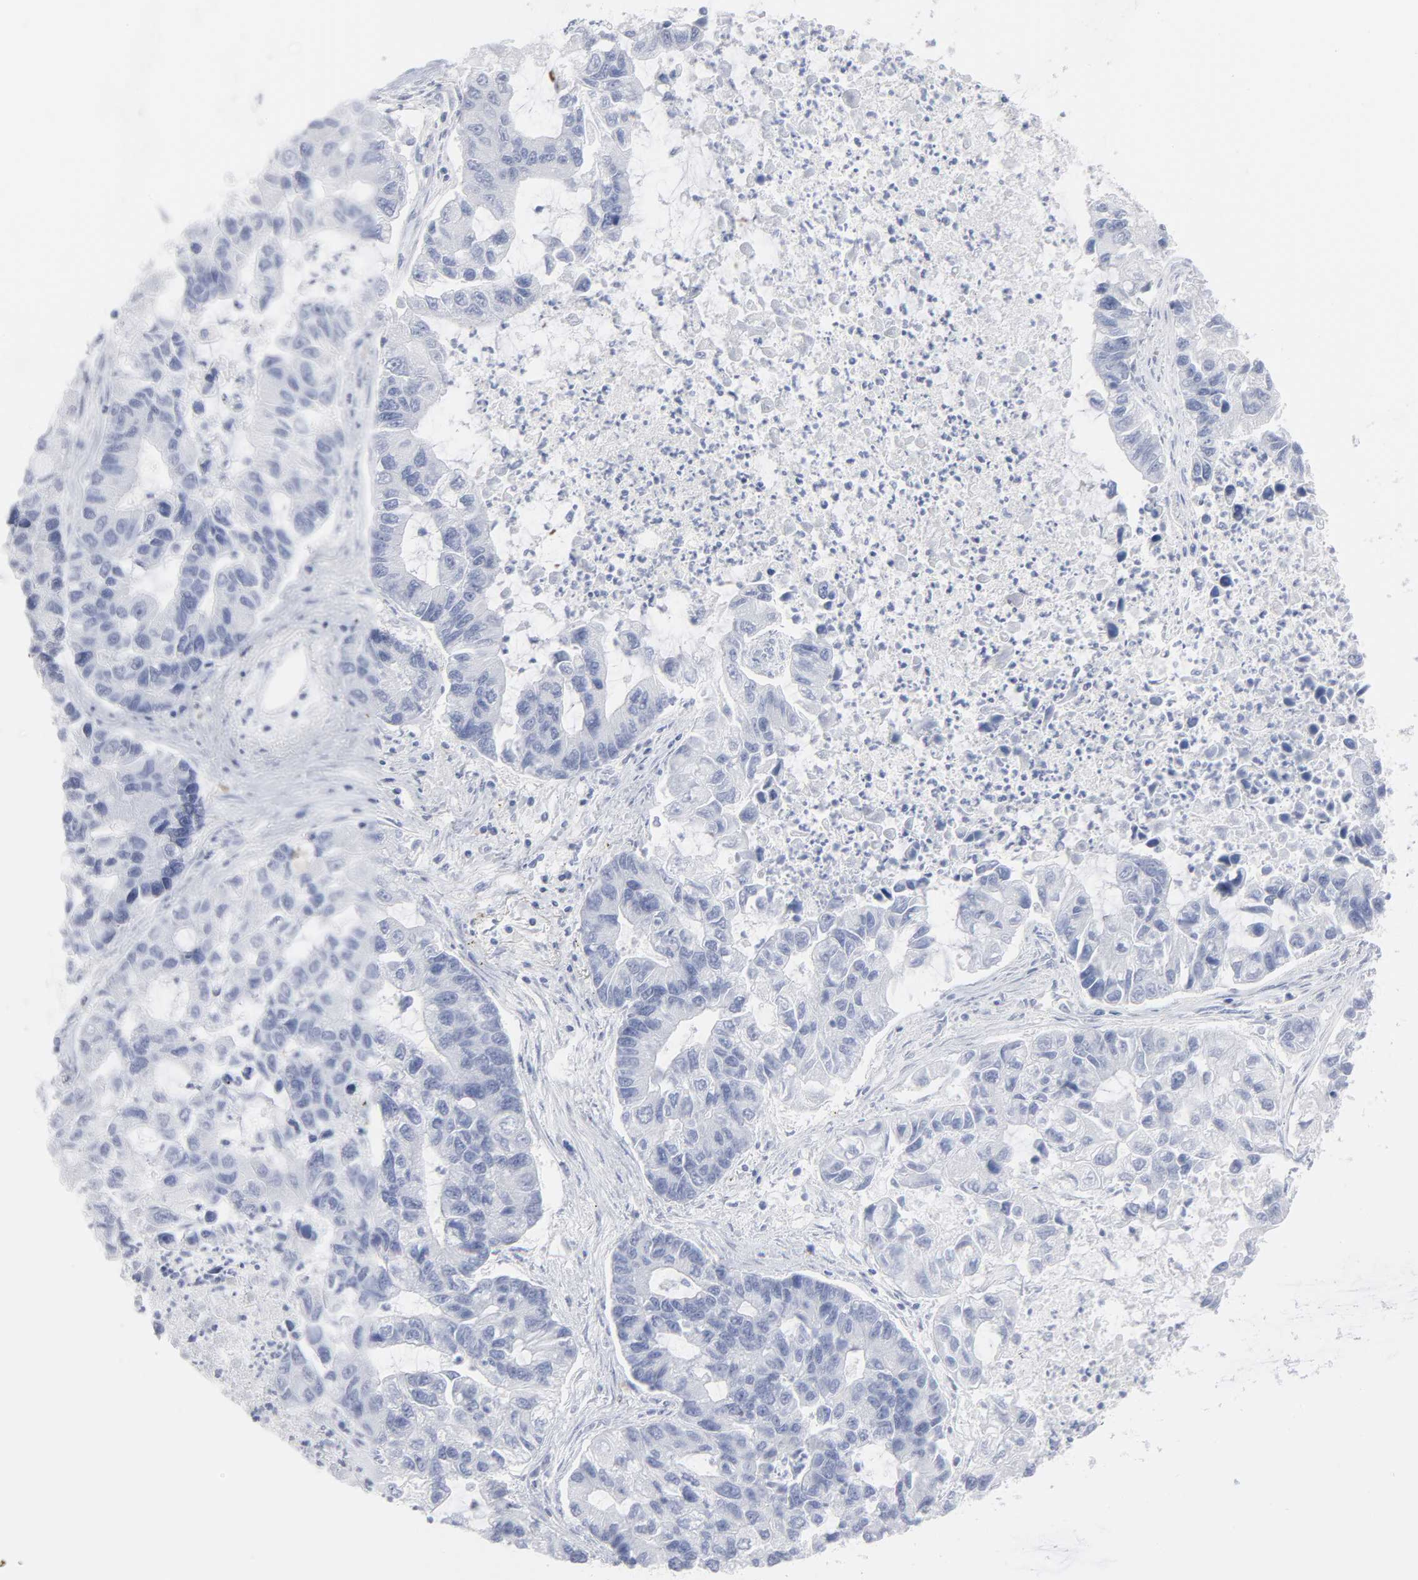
{"staining": {"intensity": "negative", "quantity": "none", "location": "none"}, "tissue": "lung cancer", "cell_type": "Tumor cells", "image_type": "cancer", "snomed": [{"axis": "morphology", "description": "Adenocarcinoma, NOS"}, {"axis": "topography", "description": "Lung"}], "caption": "Immunohistochemistry (IHC) histopathology image of neoplastic tissue: lung cancer (adenocarcinoma) stained with DAB (3,3'-diaminobenzidine) exhibits no significant protein expression in tumor cells.", "gene": "P2RY8", "patient": {"sex": "female", "age": 51}}